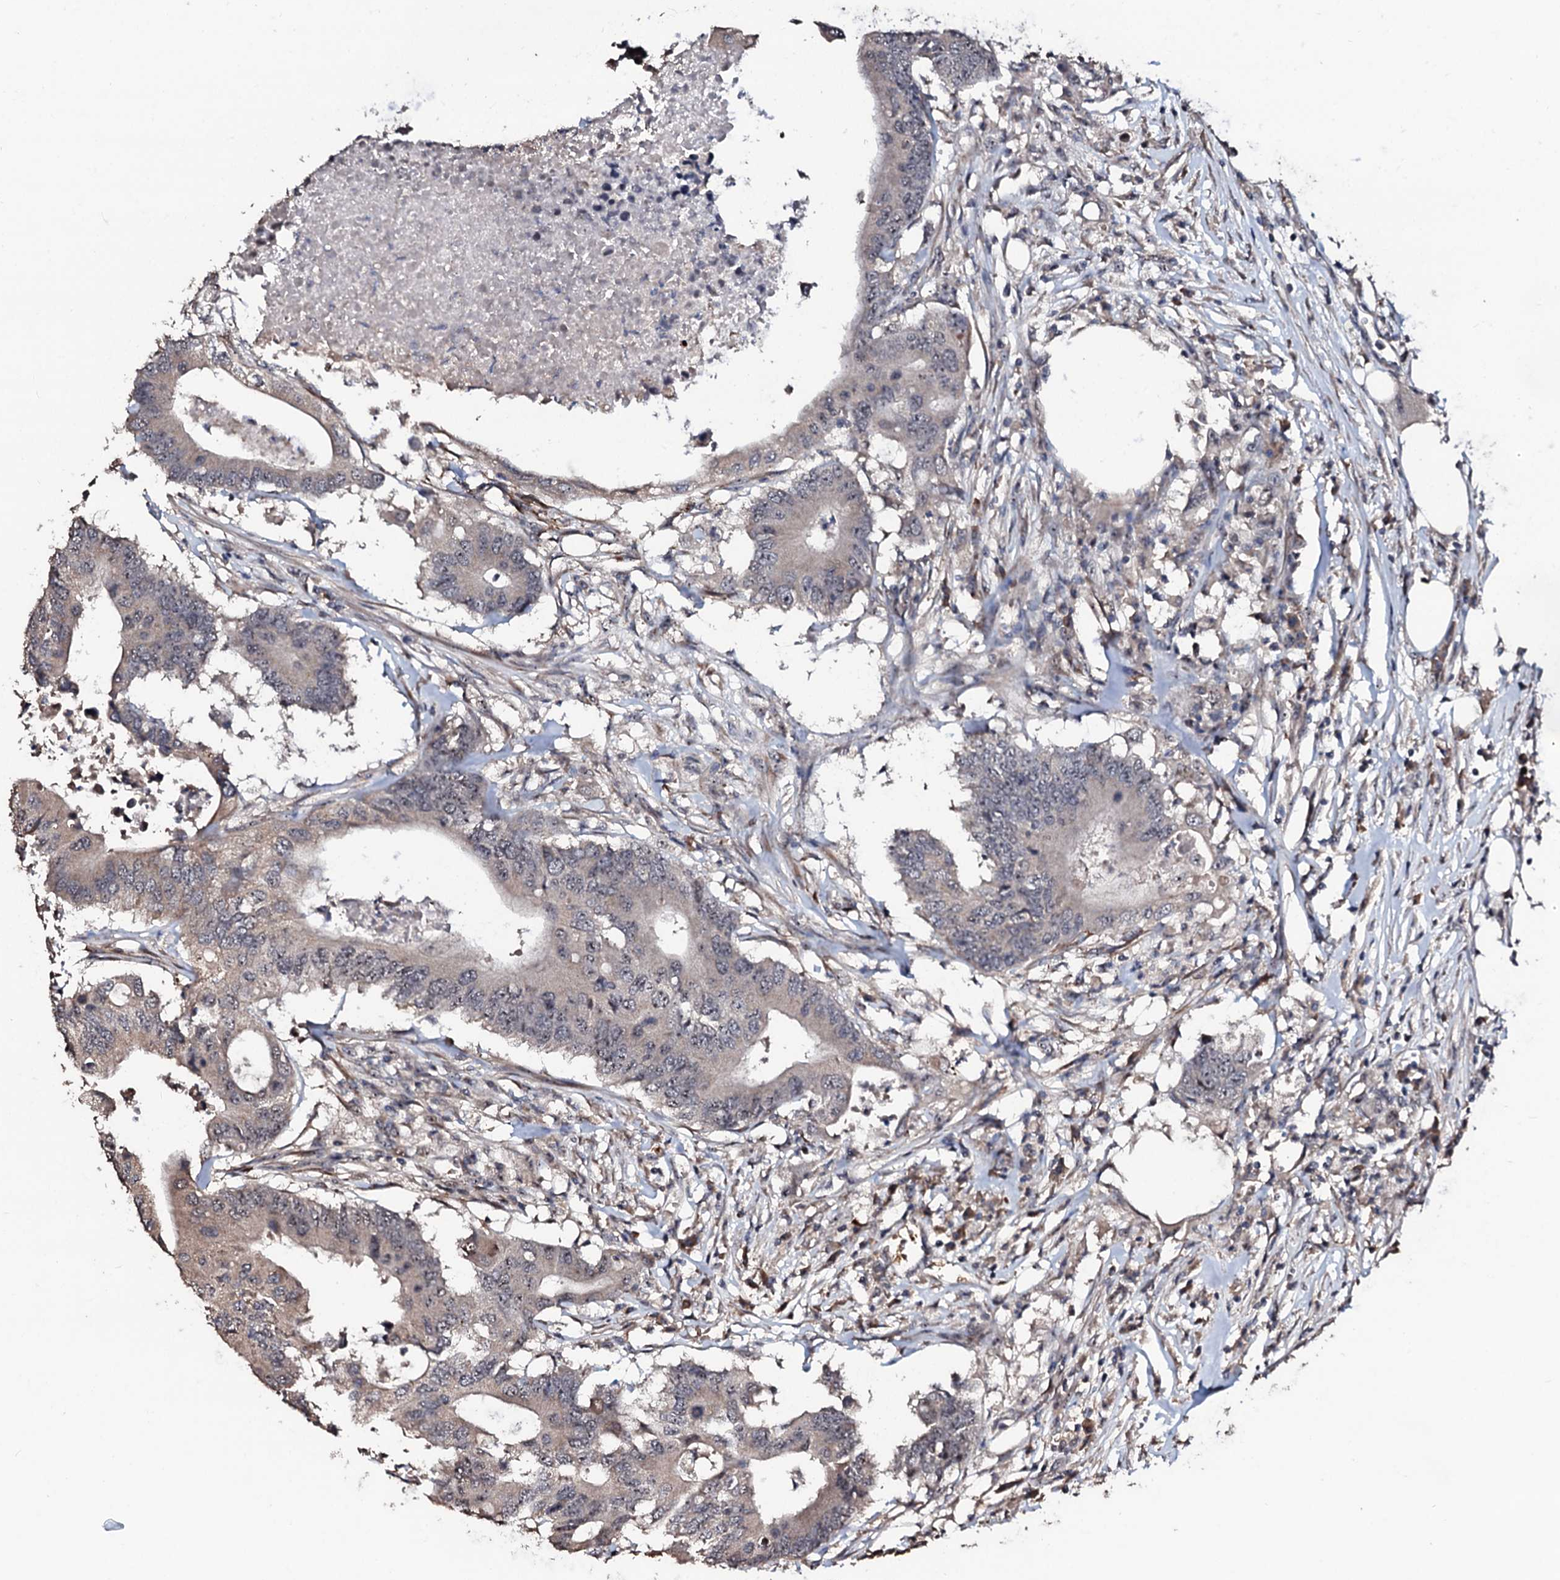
{"staining": {"intensity": "weak", "quantity": "25%-75%", "location": "cytoplasmic/membranous,nuclear"}, "tissue": "colorectal cancer", "cell_type": "Tumor cells", "image_type": "cancer", "snomed": [{"axis": "morphology", "description": "Adenocarcinoma, NOS"}, {"axis": "topography", "description": "Colon"}], "caption": "The histopathology image displays staining of adenocarcinoma (colorectal), revealing weak cytoplasmic/membranous and nuclear protein positivity (brown color) within tumor cells.", "gene": "SUPT7L", "patient": {"sex": "male", "age": 71}}